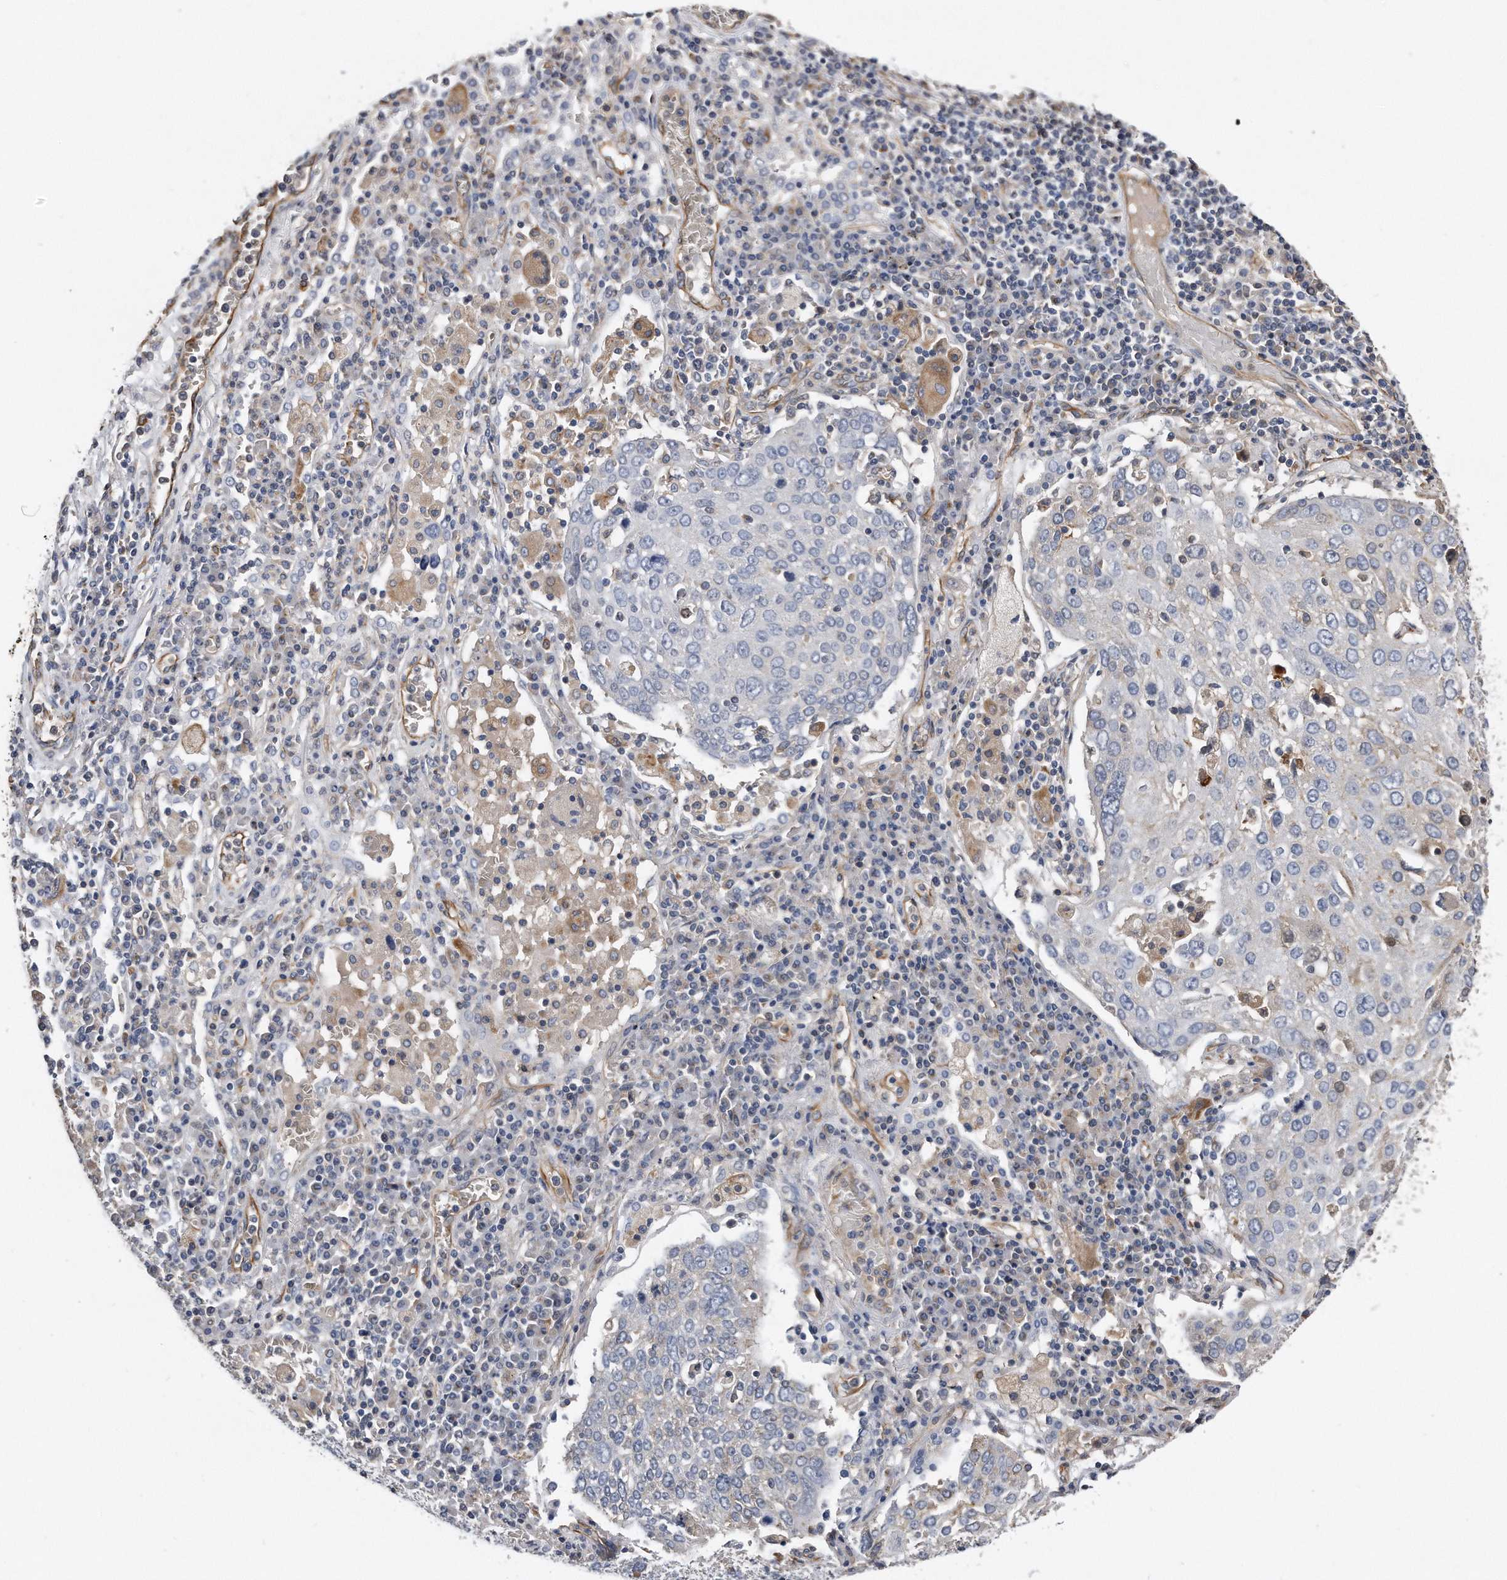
{"staining": {"intensity": "negative", "quantity": "none", "location": "none"}, "tissue": "lung cancer", "cell_type": "Tumor cells", "image_type": "cancer", "snomed": [{"axis": "morphology", "description": "Squamous cell carcinoma, NOS"}, {"axis": "topography", "description": "Lung"}], "caption": "Histopathology image shows no protein positivity in tumor cells of lung cancer (squamous cell carcinoma) tissue.", "gene": "GPC1", "patient": {"sex": "male", "age": 65}}